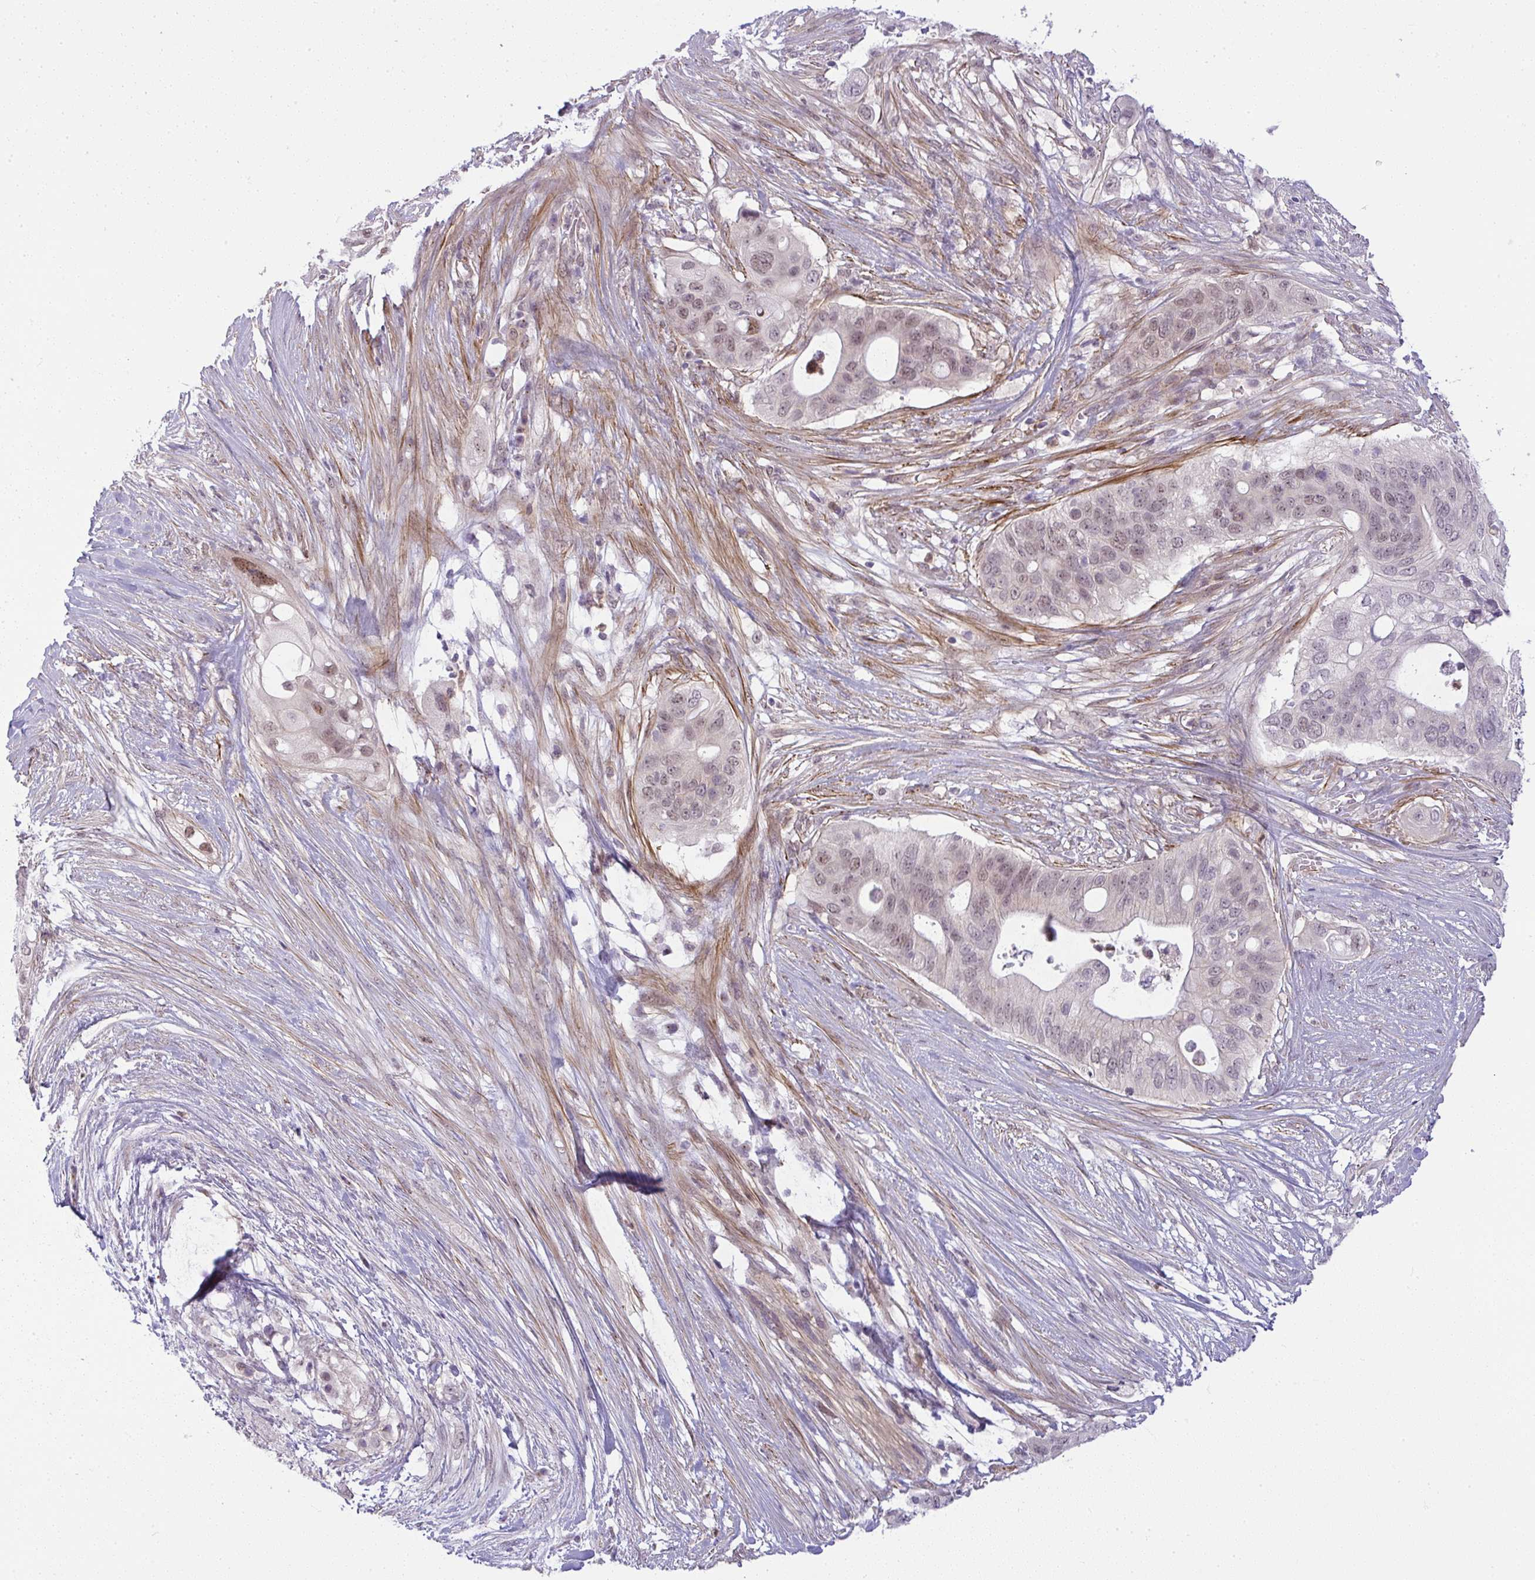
{"staining": {"intensity": "weak", "quantity": "25%-75%", "location": "nuclear"}, "tissue": "pancreatic cancer", "cell_type": "Tumor cells", "image_type": "cancer", "snomed": [{"axis": "morphology", "description": "Adenocarcinoma, NOS"}, {"axis": "topography", "description": "Pancreas"}], "caption": "Human pancreatic cancer (adenocarcinoma) stained with a brown dye displays weak nuclear positive positivity in about 25%-75% of tumor cells.", "gene": "DZIP1", "patient": {"sex": "female", "age": 72}}